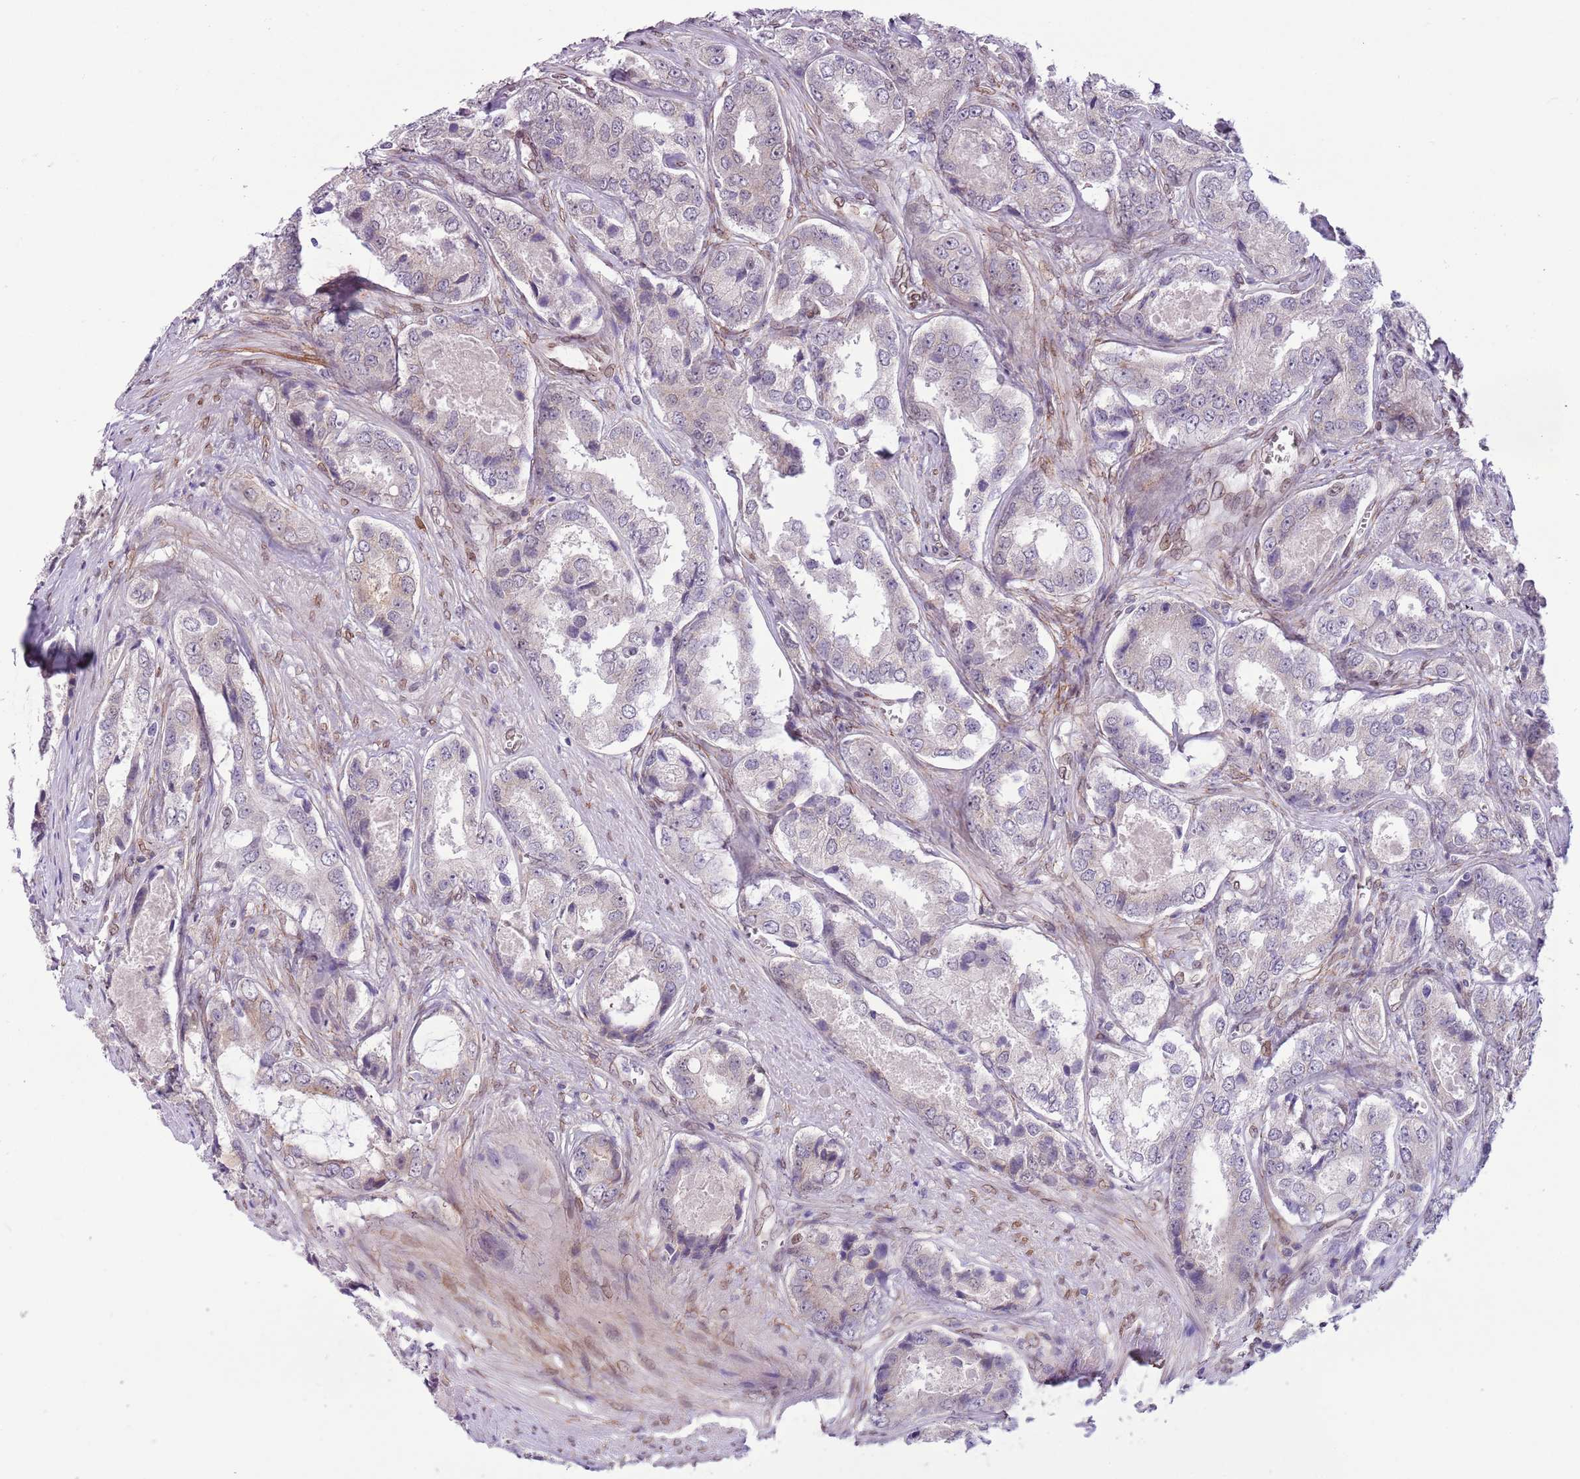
{"staining": {"intensity": "negative", "quantity": "none", "location": "none"}, "tissue": "prostate cancer", "cell_type": "Tumor cells", "image_type": "cancer", "snomed": [{"axis": "morphology", "description": "Adenocarcinoma, Low grade"}, {"axis": "topography", "description": "Prostate"}], "caption": "Protein analysis of low-grade adenocarcinoma (prostate) reveals no significant expression in tumor cells.", "gene": "ZGLP1", "patient": {"sex": "male", "age": 68}}